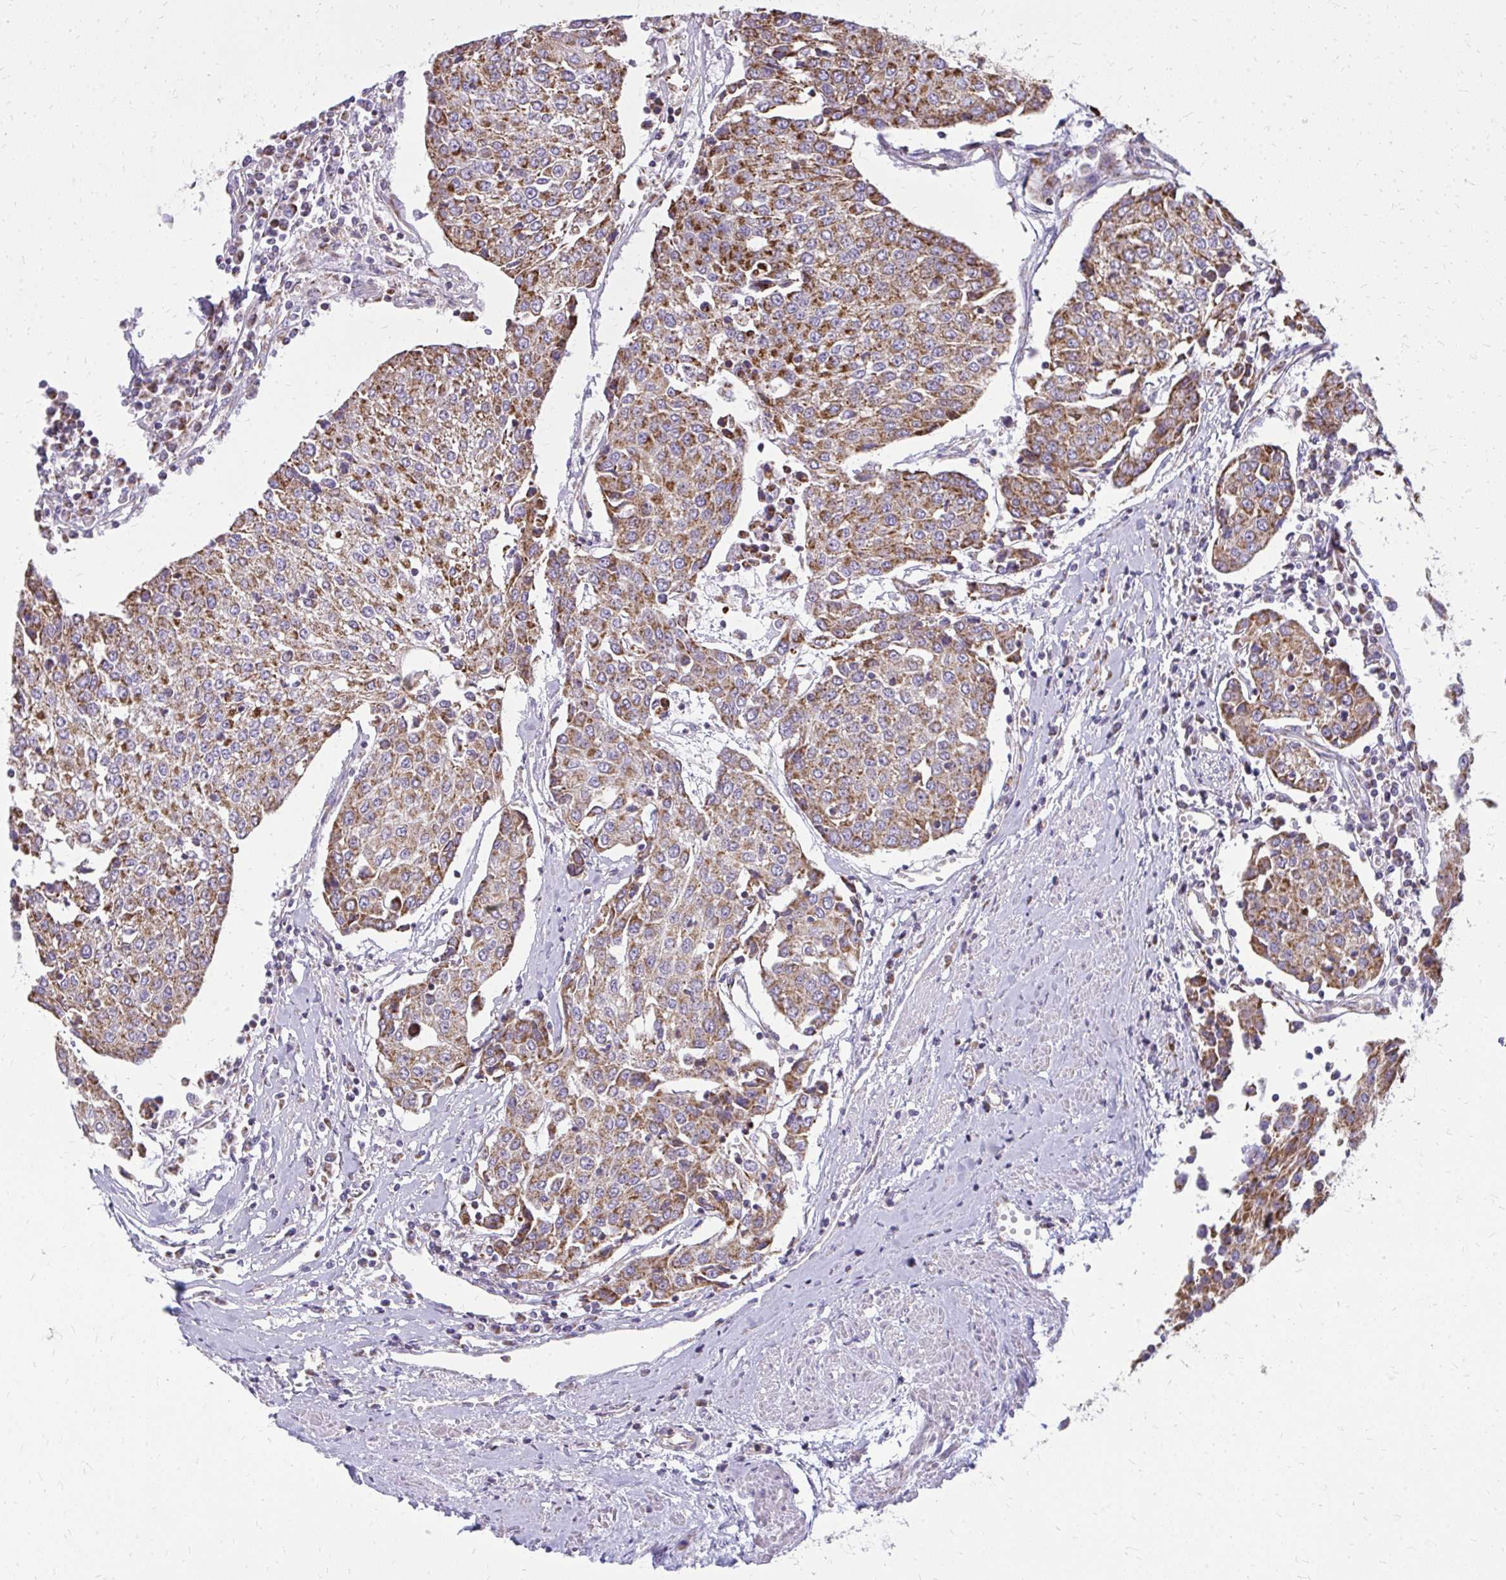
{"staining": {"intensity": "moderate", "quantity": ">75%", "location": "cytoplasmic/membranous"}, "tissue": "urothelial cancer", "cell_type": "Tumor cells", "image_type": "cancer", "snomed": [{"axis": "morphology", "description": "Urothelial carcinoma, High grade"}, {"axis": "topography", "description": "Urinary bladder"}], "caption": "Immunohistochemistry photomicrograph of urothelial cancer stained for a protein (brown), which displays medium levels of moderate cytoplasmic/membranous staining in about >75% of tumor cells.", "gene": "IFIT1", "patient": {"sex": "female", "age": 85}}